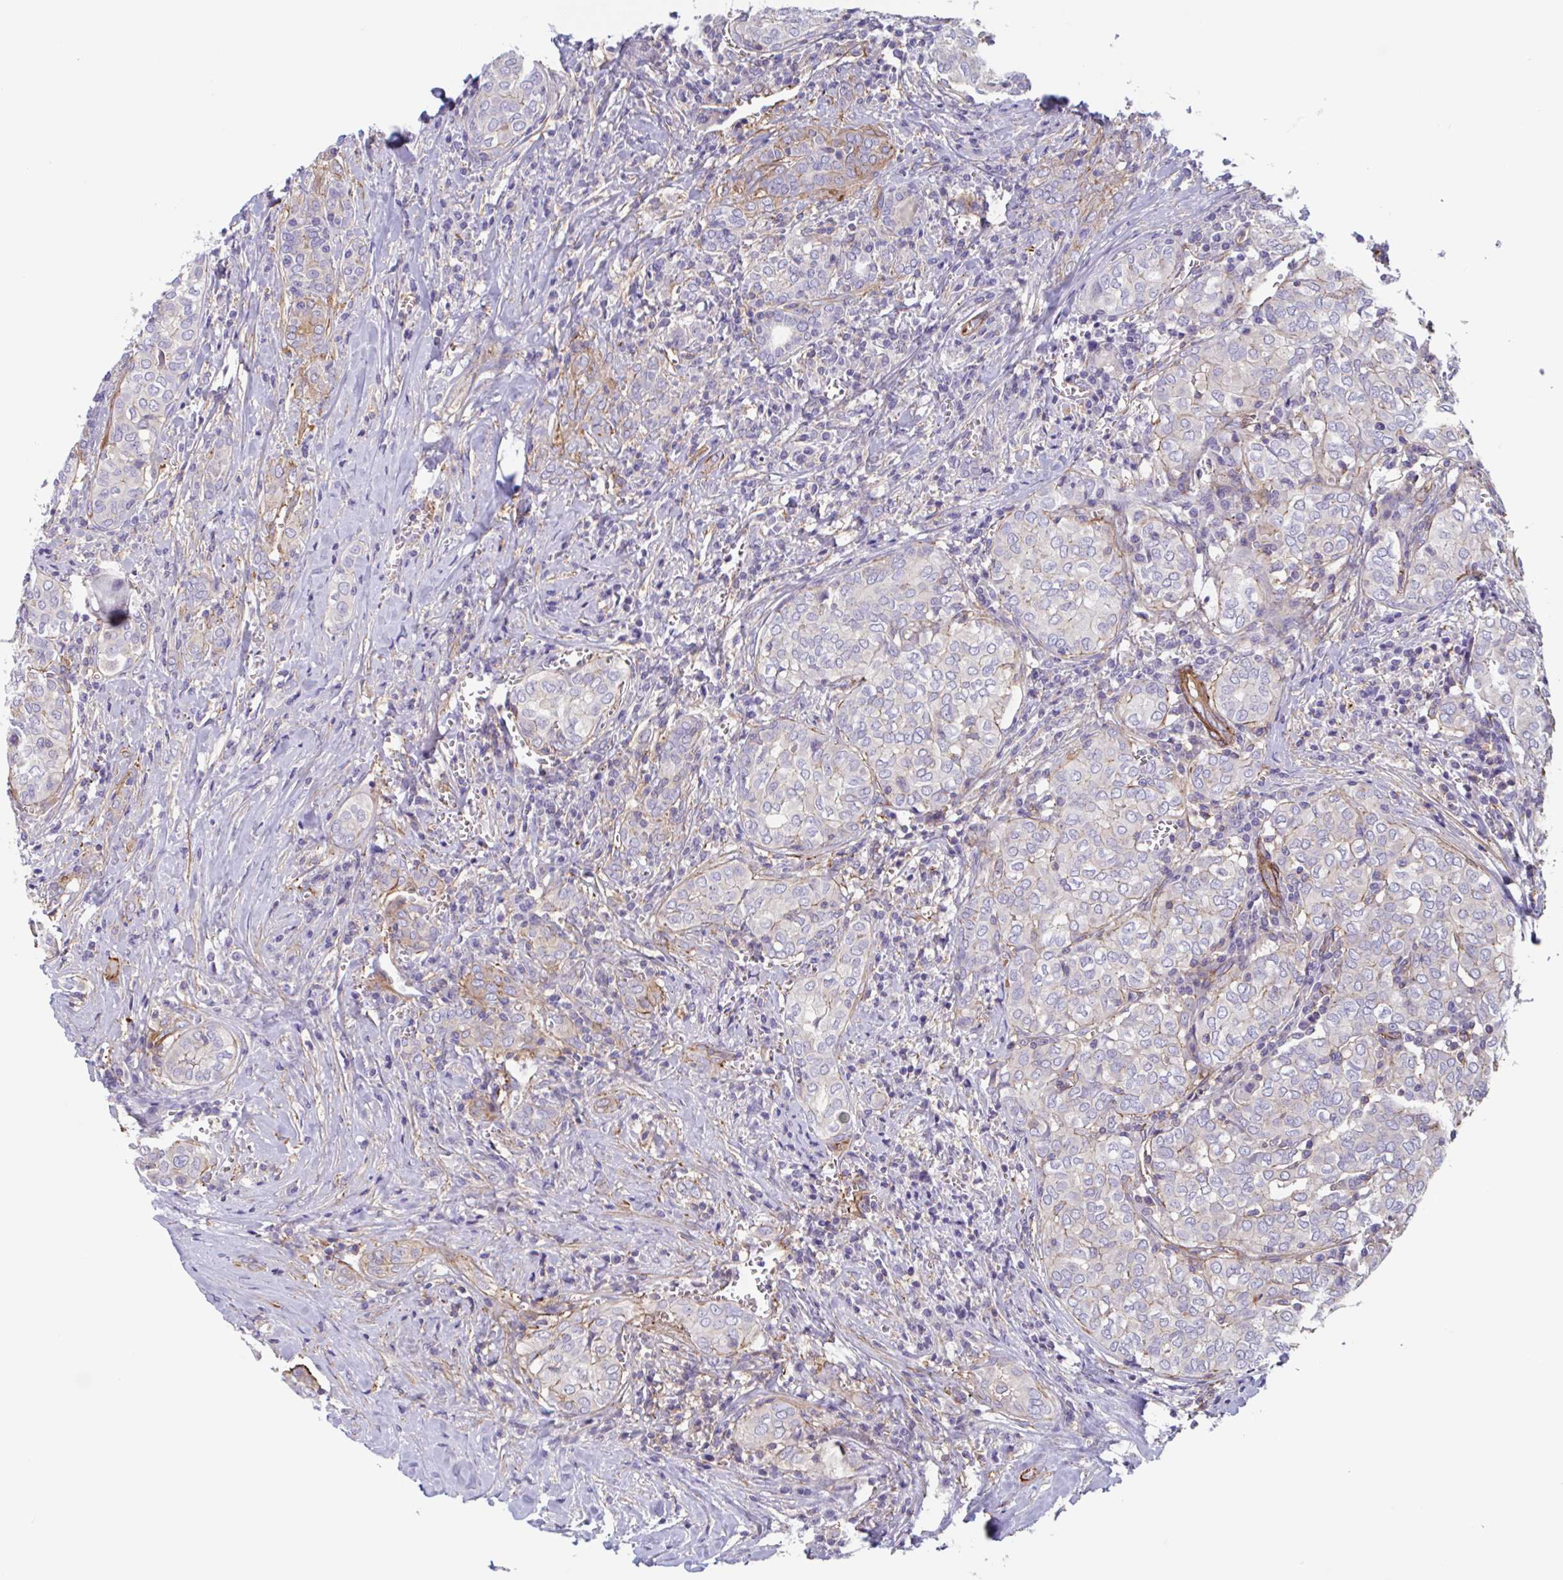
{"staining": {"intensity": "negative", "quantity": "none", "location": "none"}, "tissue": "thyroid cancer", "cell_type": "Tumor cells", "image_type": "cancer", "snomed": [{"axis": "morphology", "description": "Papillary adenocarcinoma, NOS"}, {"axis": "topography", "description": "Thyroid gland"}], "caption": "A high-resolution photomicrograph shows immunohistochemistry staining of papillary adenocarcinoma (thyroid), which reveals no significant staining in tumor cells.", "gene": "SHISA7", "patient": {"sex": "female", "age": 30}}